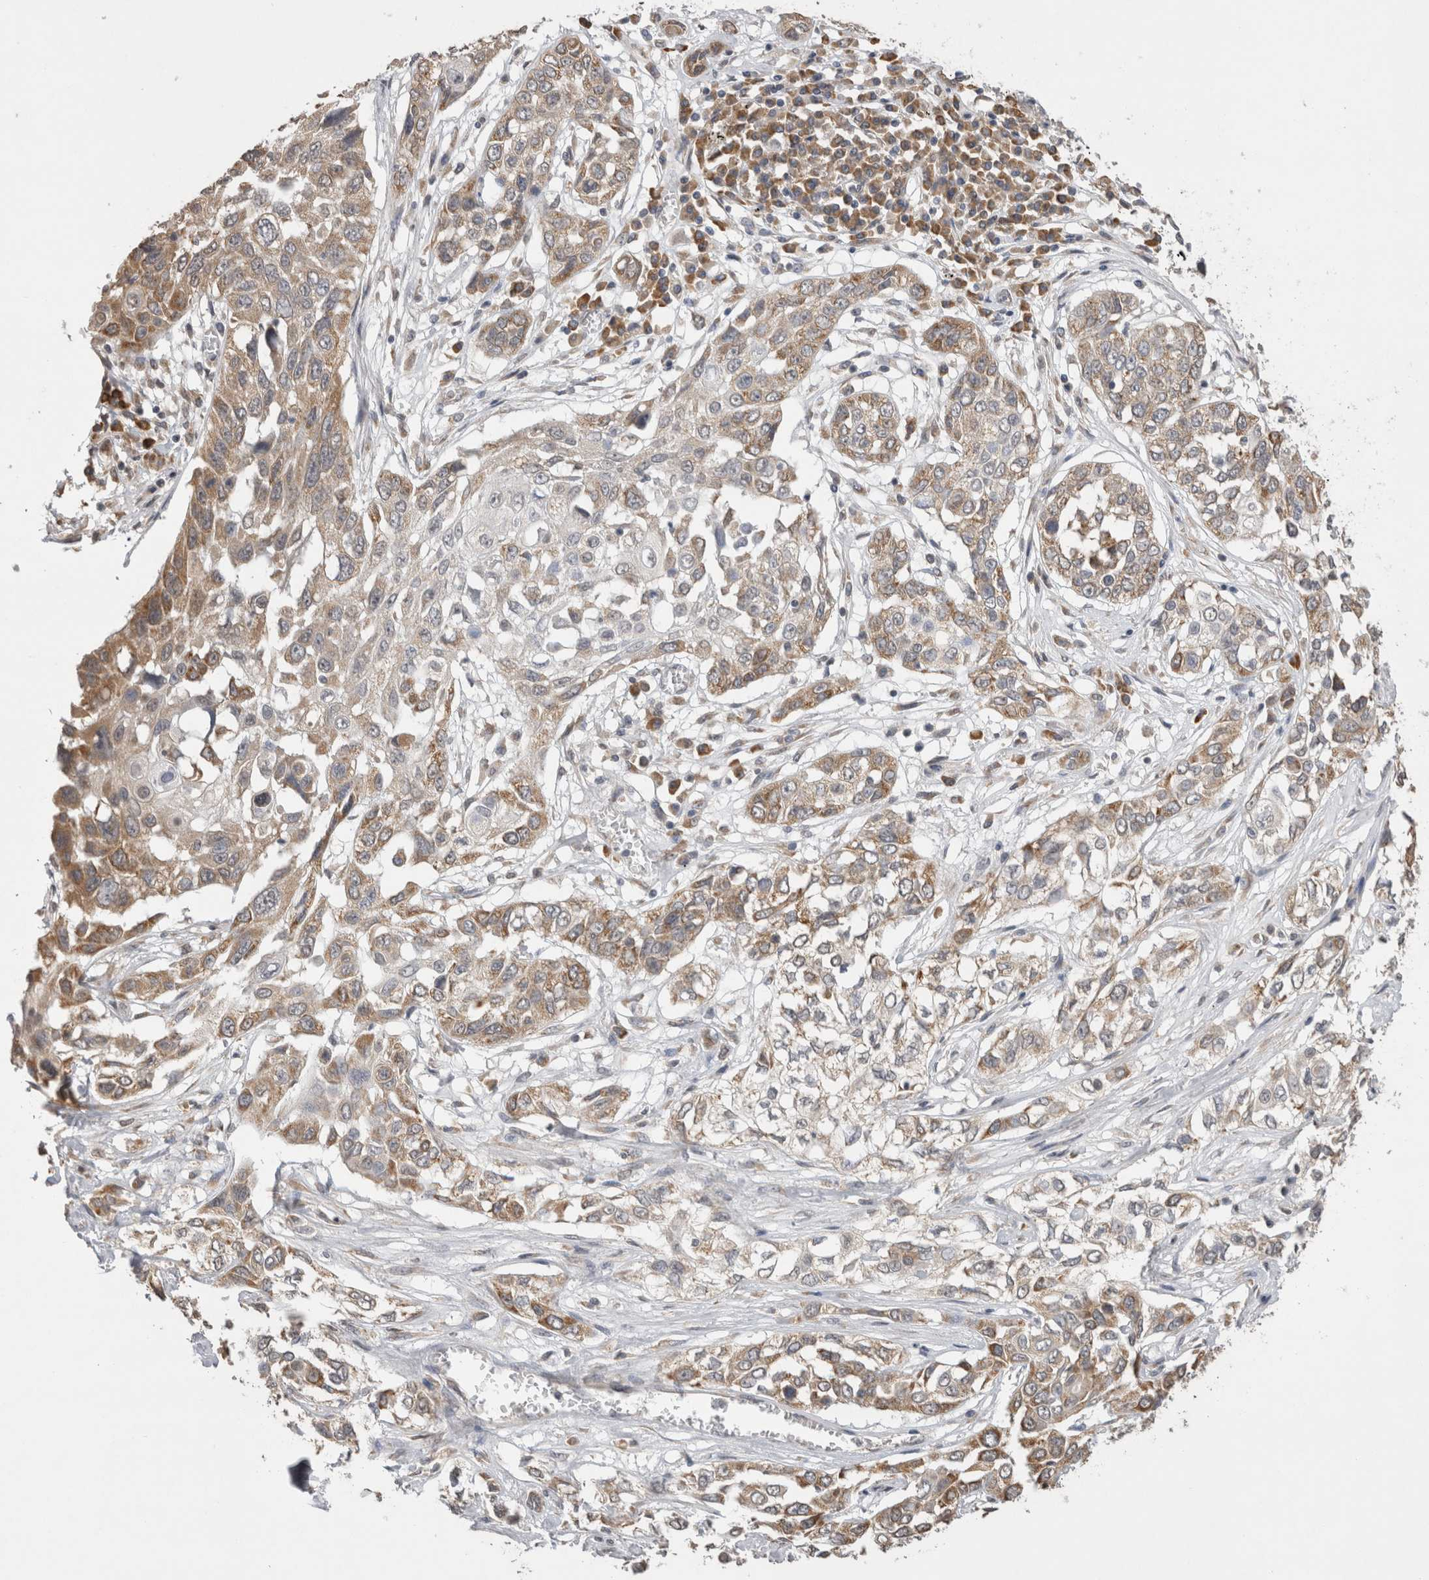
{"staining": {"intensity": "weak", "quantity": ">75%", "location": "cytoplasmic/membranous"}, "tissue": "lung cancer", "cell_type": "Tumor cells", "image_type": "cancer", "snomed": [{"axis": "morphology", "description": "Squamous cell carcinoma, NOS"}, {"axis": "topography", "description": "Lung"}], "caption": "Immunohistochemical staining of human lung squamous cell carcinoma displays weak cytoplasmic/membranous protein expression in approximately >75% of tumor cells.", "gene": "NOMO1", "patient": {"sex": "male", "age": 71}}